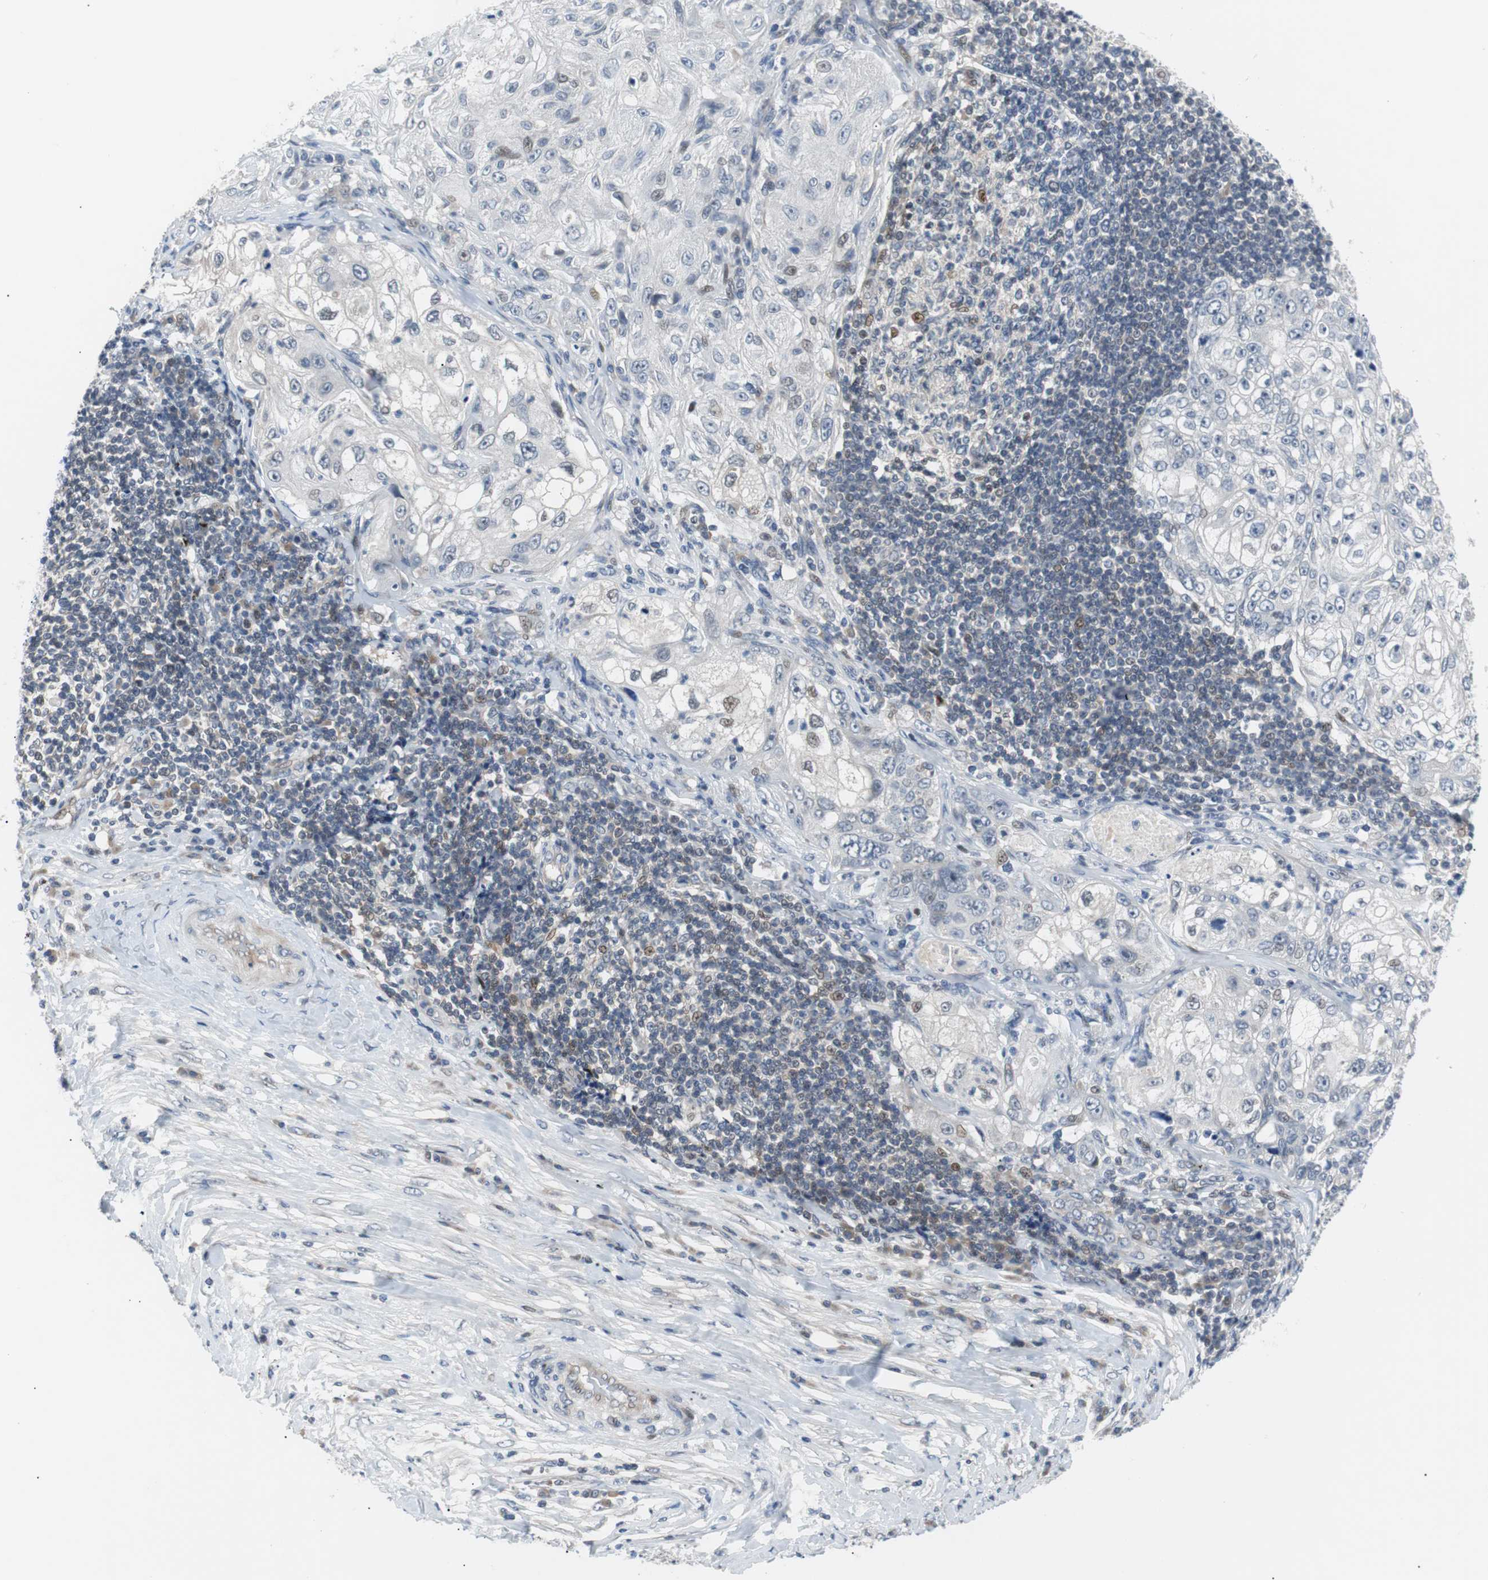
{"staining": {"intensity": "weak", "quantity": "<25%", "location": "nuclear"}, "tissue": "lung cancer", "cell_type": "Tumor cells", "image_type": "cancer", "snomed": [{"axis": "morphology", "description": "Inflammation, NOS"}, {"axis": "morphology", "description": "Squamous cell carcinoma, NOS"}, {"axis": "topography", "description": "Lymph node"}, {"axis": "topography", "description": "Soft tissue"}, {"axis": "topography", "description": "Lung"}], "caption": "Tumor cells show no significant protein positivity in lung cancer.", "gene": "MAP2K4", "patient": {"sex": "male", "age": 66}}